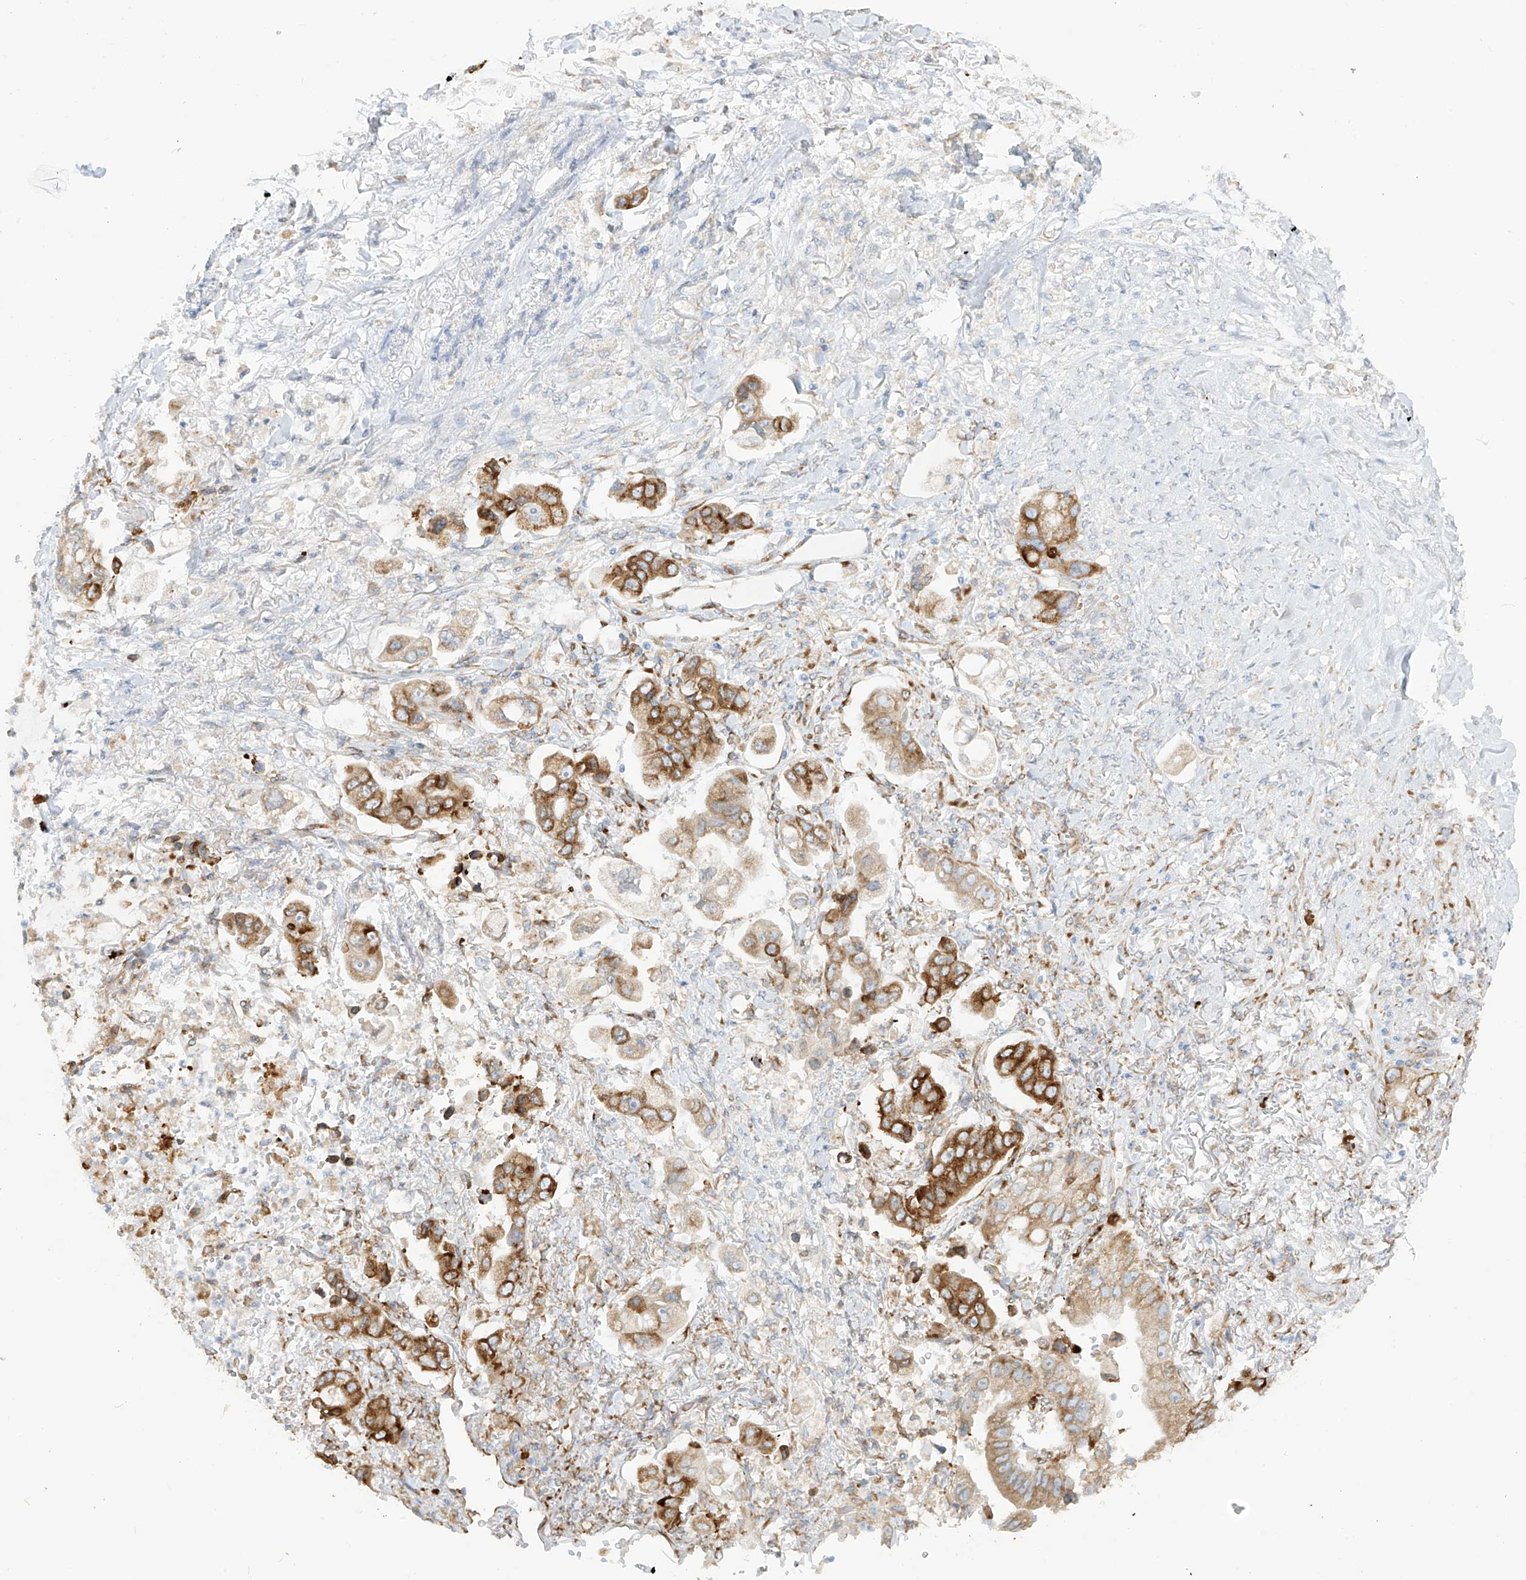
{"staining": {"intensity": "moderate", "quantity": ">75%", "location": "cytoplasmic/membranous"}, "tissue": "stomach cancer", "cell_type": "Tumor cells", "image_type": "cancer", "snomed": [{"axis": "morphology", "description": "Adenocarcinoma, NOS"}, {"axis": "topography", "description": "Stomach"}], "caption": "There is medium levels of moderate cytoplasmic/membranous staining in tumor cells of stomach cancer (adenocarcinoma), as demonstrated by immunohistochemical staining (brown color).", "gene": "LRRC59", "patient": {"sex": "male", "age": 62}}